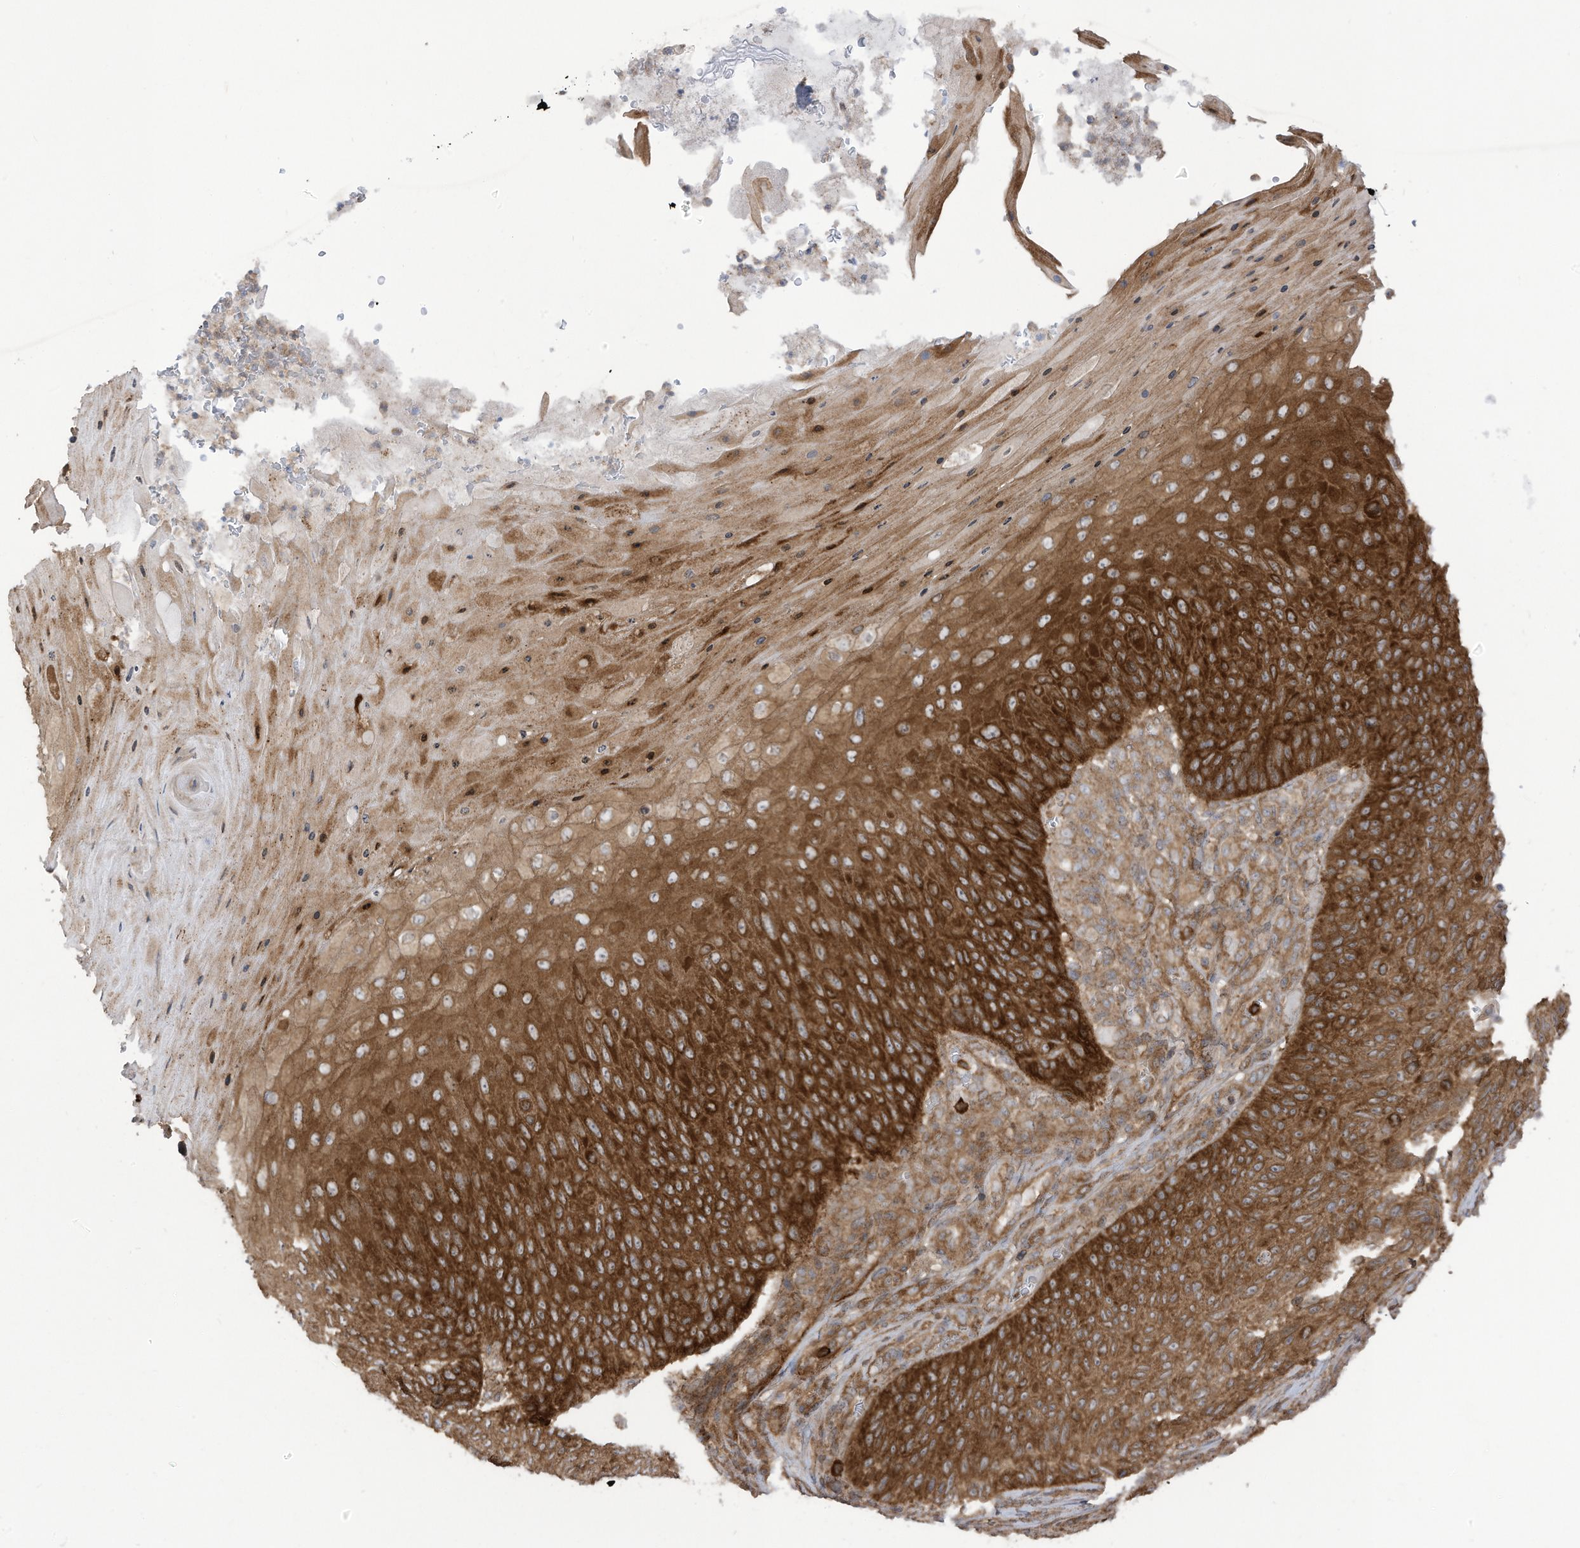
{"staining": {"intensity": "strong", "quantity": ">75%", "location": "cytoplasmic/membranous"}, "tissue": "skin cancer", "cell_type": "Tumor cells", "image_type": "cancer", "snomed": [{"axis": "morphology", "description": "Squamous cell carcinoma, NOS"}, {"axis": "topography", "description": "Skin"}], "caption": "Protein expression analysis of skin cancer shows strong cytoplasmic/membranous staining in about >75% of tumor cells.", "gene": "REPS1", "patient": {"sex": "female", "age": 88}}